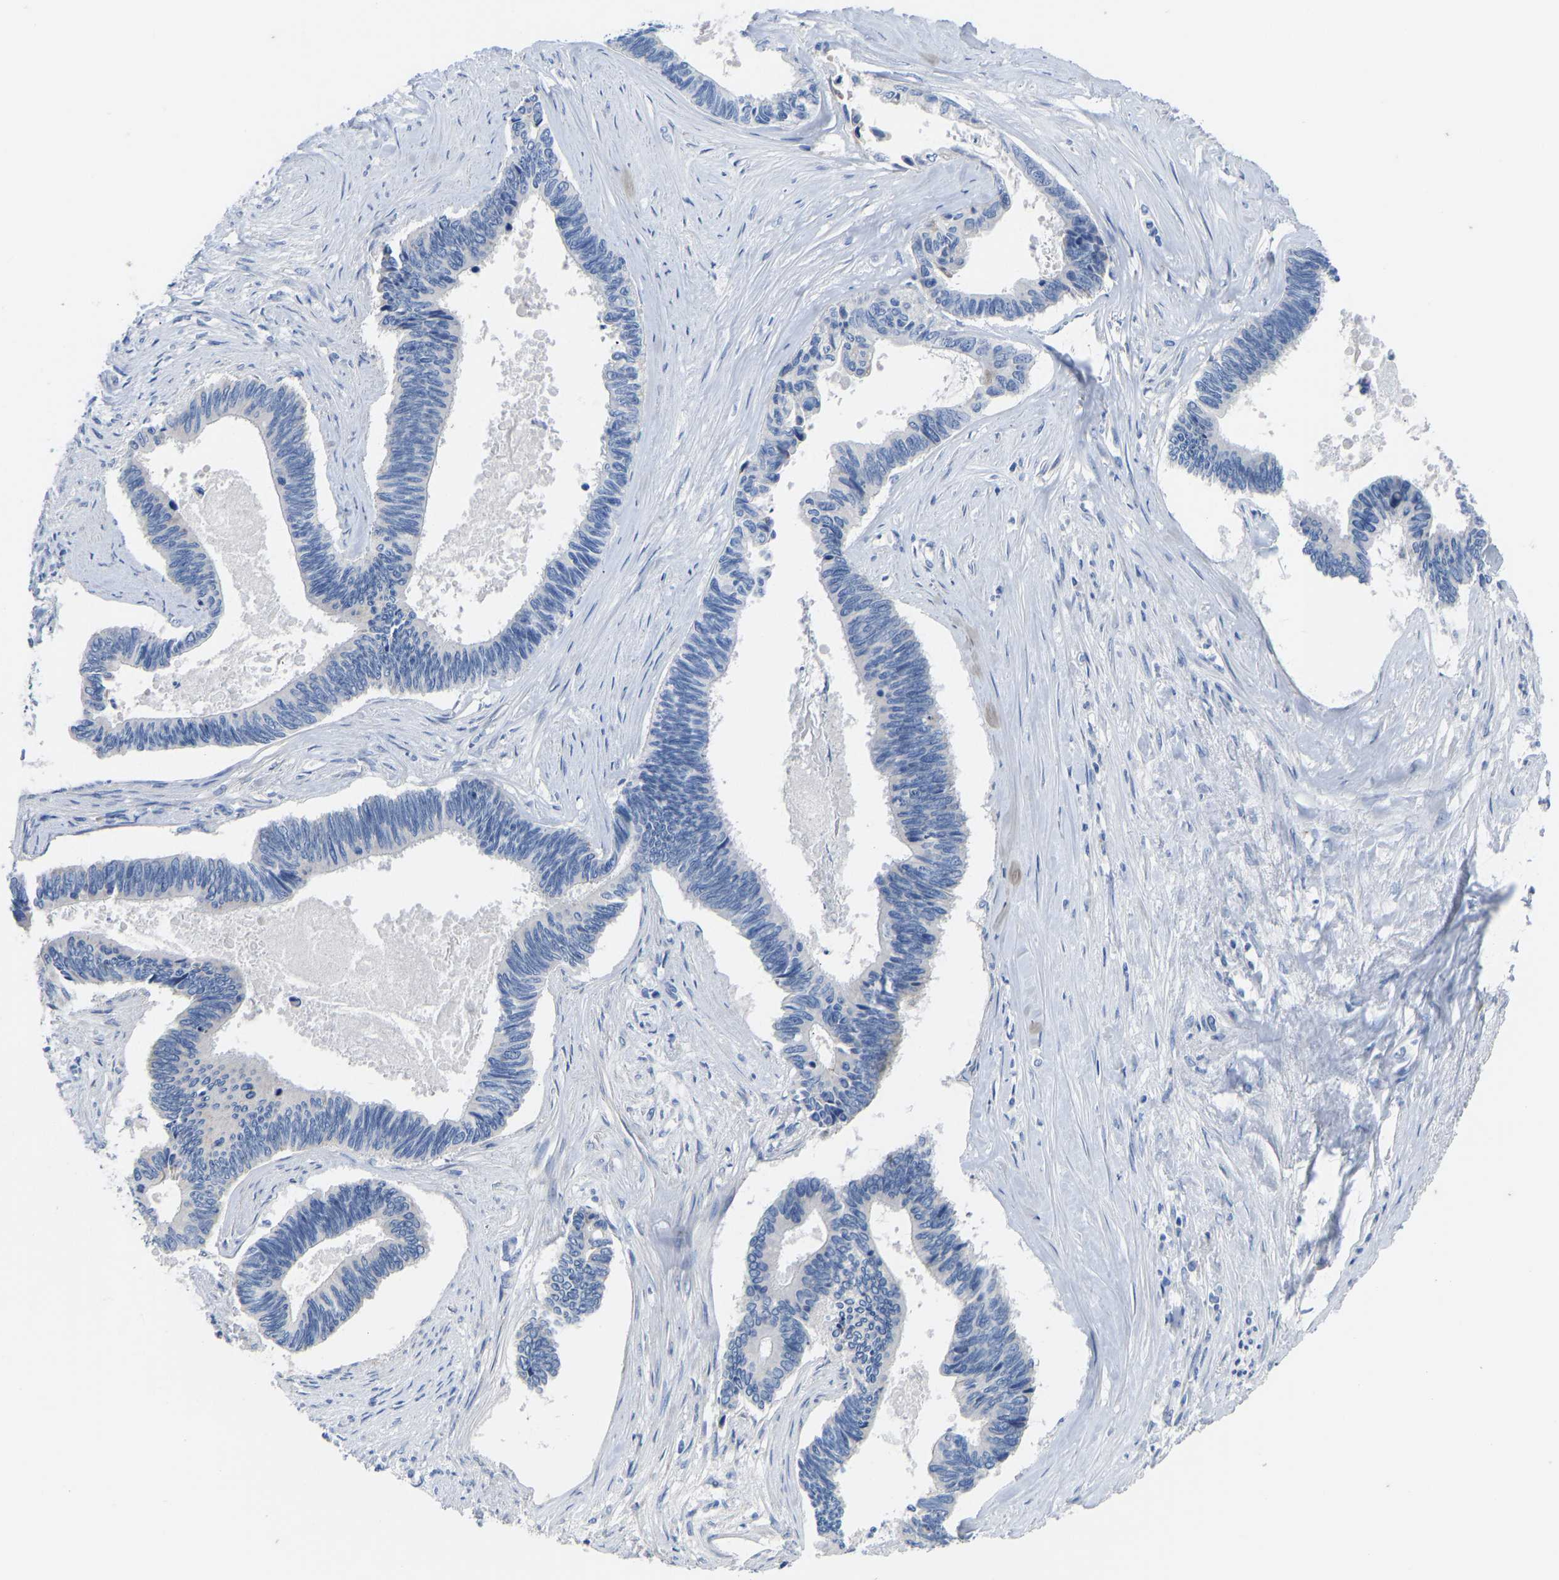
{"staining": {"intensity": "negative", "quantity": "none", "location": "none"}, "tissue": "pancreatic cancer", "cell_type": "Tumor cells", "image_type": "cancer", "snomed": [{"axis": "morphology", "description": "Adenocarcinoma, NOS"}, {"axis": "topography", "description": "Pancreas"}], "caption": "Image shows no significant protein positivity in tumor cells of pancreatic cancer (adenocarcinoma).", "gene": "OLIG2", "patient": {"sex": "female", "age": 70}}